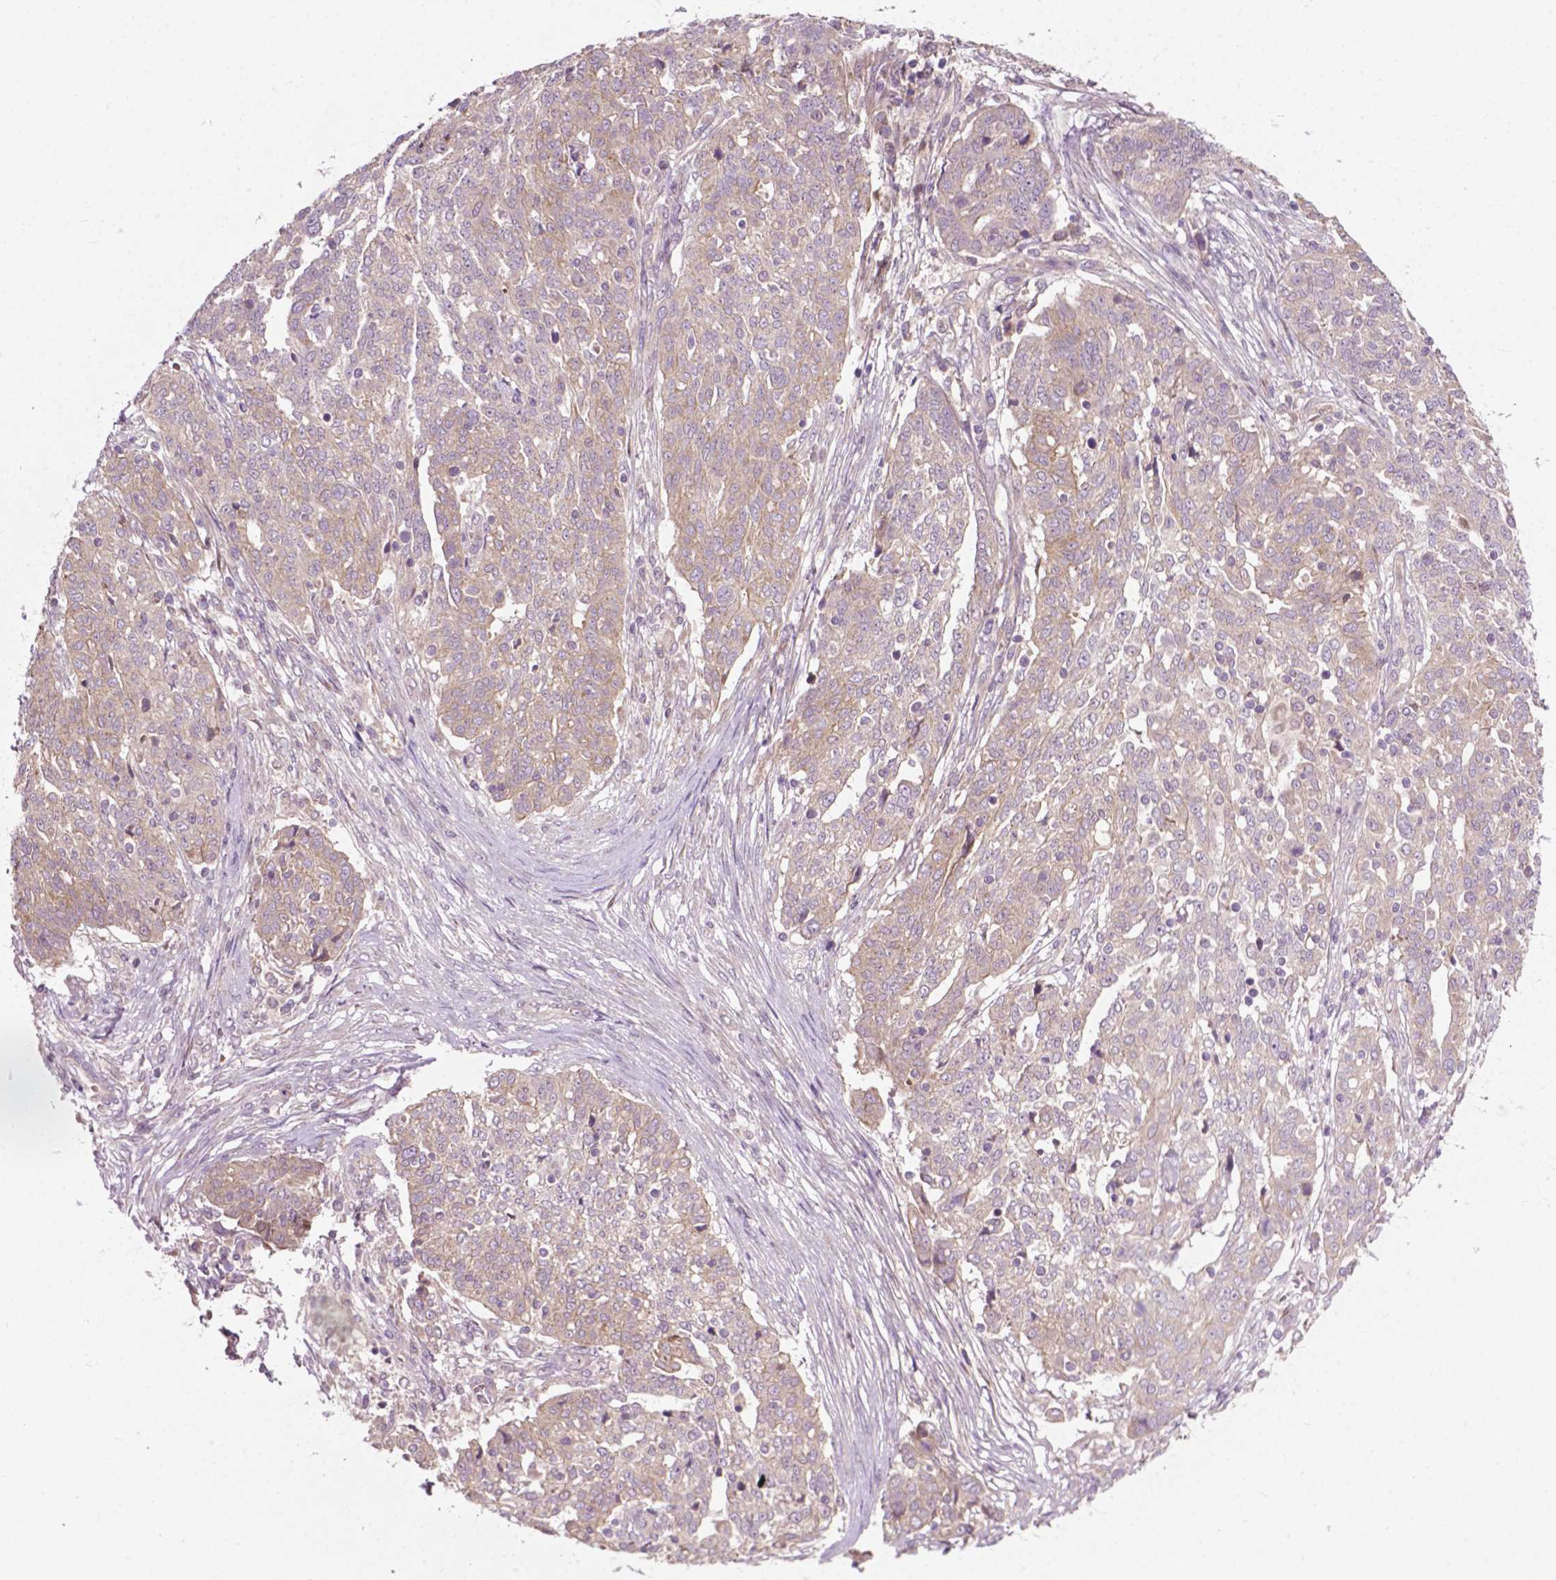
{"staining": {"intensity": "weak", "quantity": "<25%", "location": "cytoplasmic/membranous"}, "tissue": "ovarian cancer", "cell_type": "Tumor cells", "image_type": "cancer", "snomed": [{"axis": "morphology", "description": "Cystadenocarcinoma, serous, NOS"}, {"axis": "topography", "description": "Ovary"}], "caption": "Tumor cells show no significant protein expression in ovarian cancer (serous cystadenocarcinoma). (DAB (3,3'-diaminobenzidine) IHC visualized using brightfield microscopy, high magnification).", "gene": "MZT1", "patient": {"sex": "female", "age": 67}}